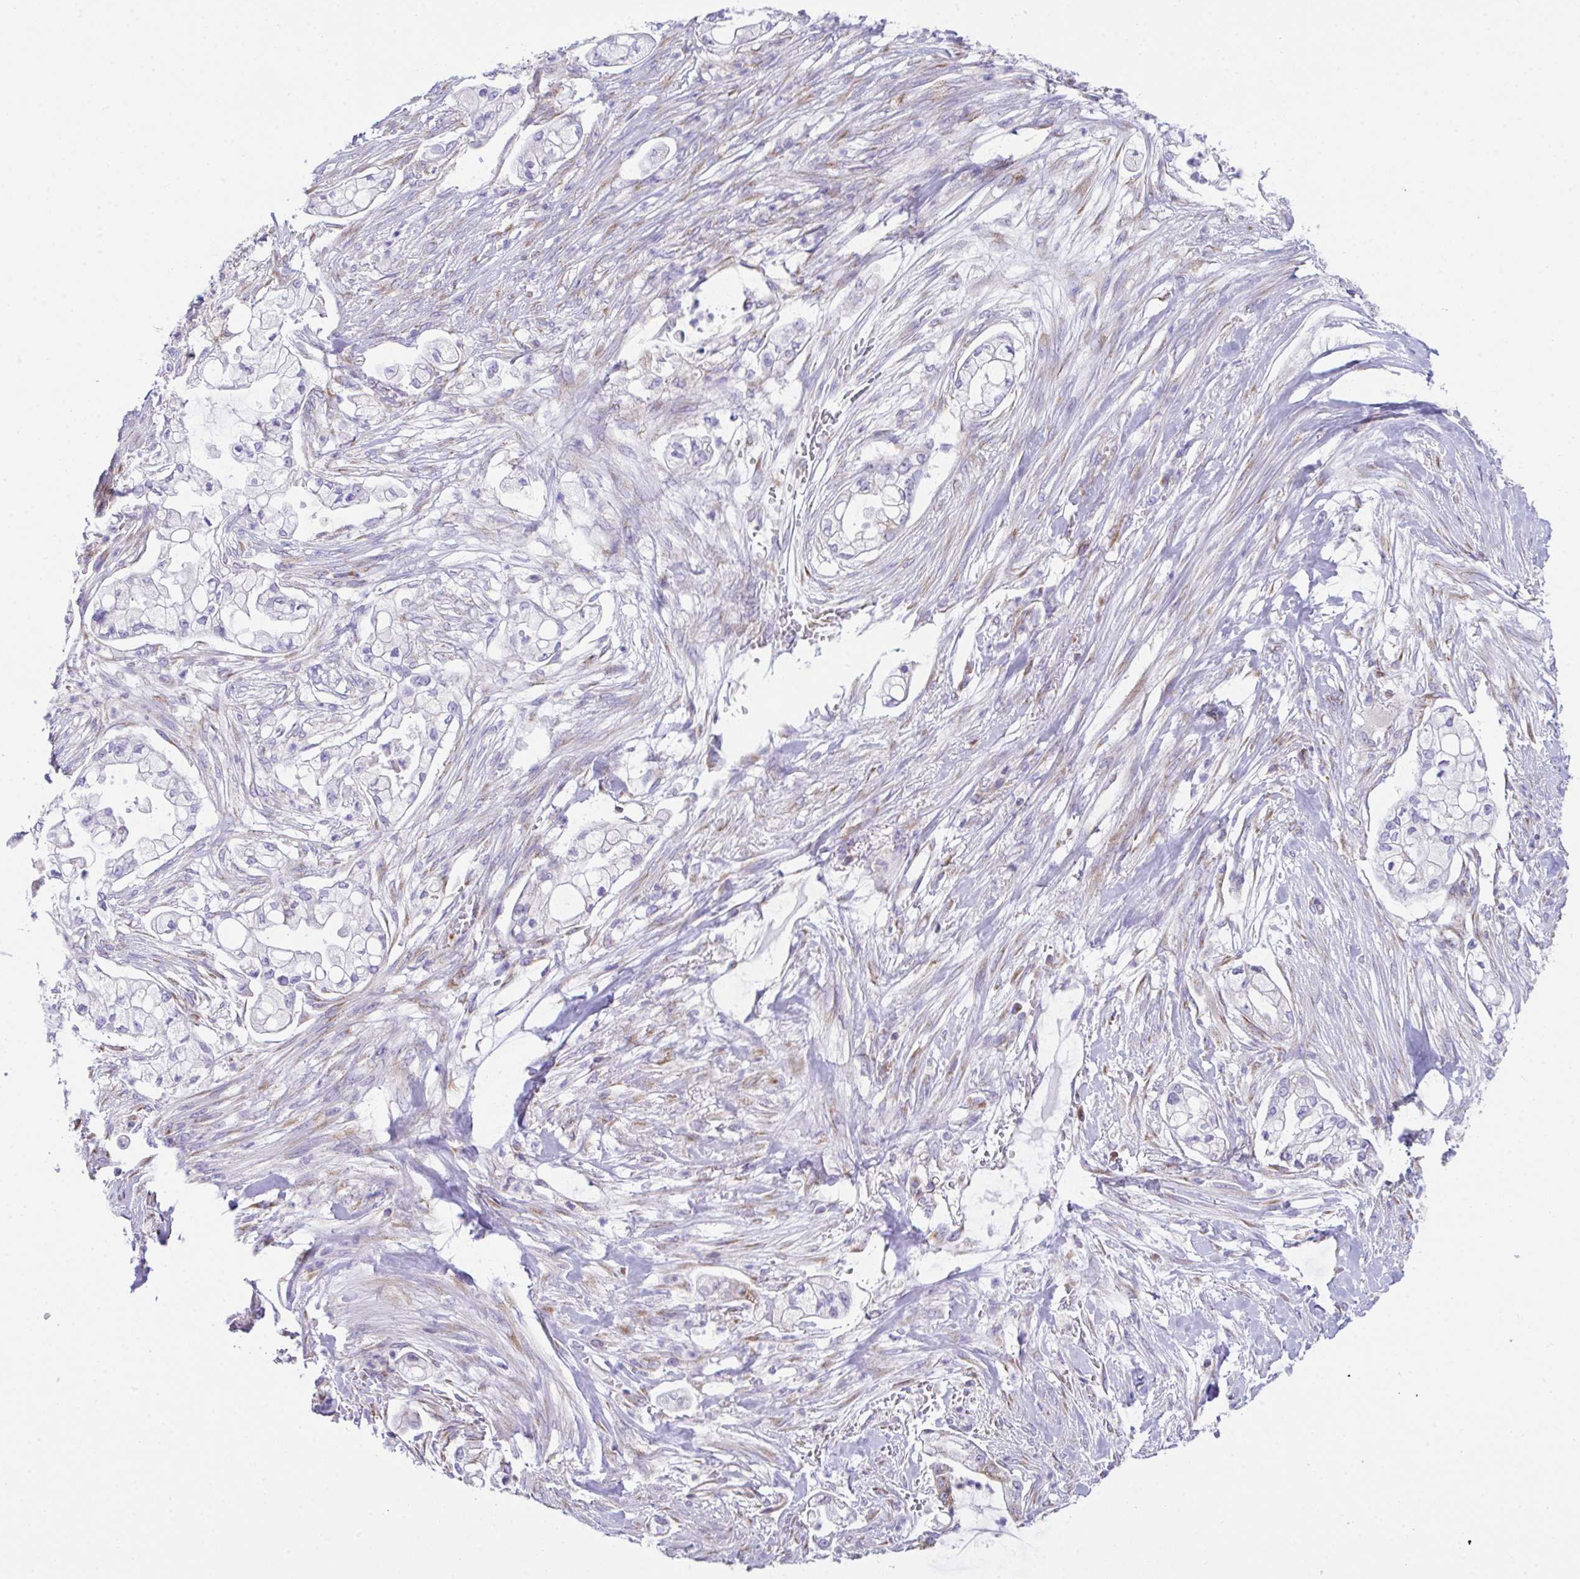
{"staining": {"intensity": "moderate", "quantity": "25%-75%", "location": "cytoplasmic/membranous"}, "tissue": "pancreatic cancer", "cell_type": "Tumor cells", "image_type": "cancer", "snomed": [{"axis": "morphology", "description": "Adenocarcinoma, NOS"}, {"axis": "topography", "description": "Pancreas"}], "caption": "DAB immunohistochemical staining of human pancreatic cancer (adenocarcinoma) displays moderate cytoplasmic/membranous protein expression in approximately 25%-75% of tumor cells.", "gene": "MIA3", "patient": {"sex": "female", "age": 69}}